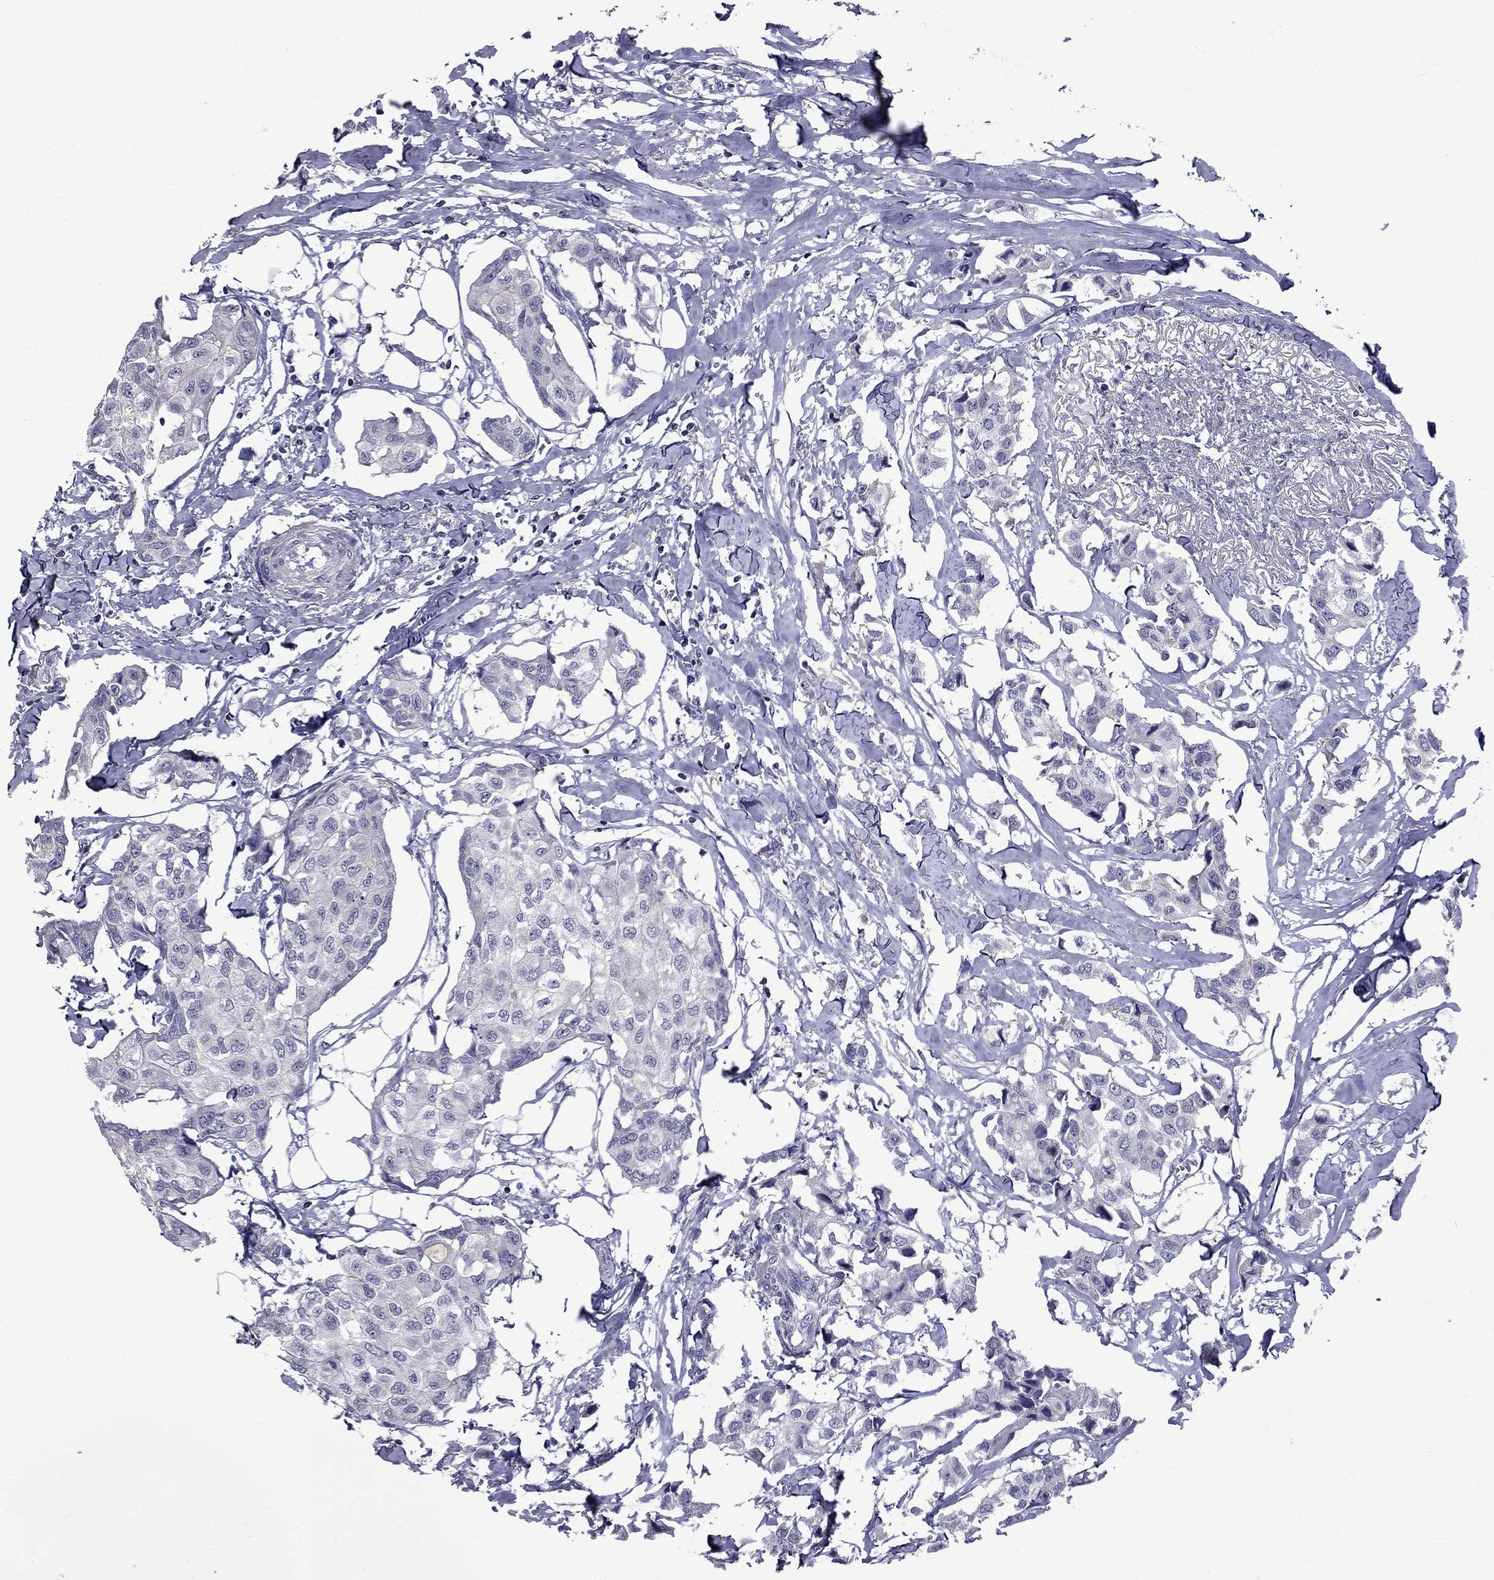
{"staining": {"intensity": "negative", "quantity": "none", "location": "none"}, "tissue": "breast cancer", "cell_type": "Tumor cells", "image_type": "cancer", "snomed": [{"axis": "morphology", "description": "Duct carcinoma"}, {"axis": "topography", "description": "Breast"}], "caption": "The immunohistochemistry micrograph has no significant positivity in tumor cells of intraductal carcinoma (breast) tissue.", "gene": "SNTA1", "patient": {"sex": "female", "age": 80}}